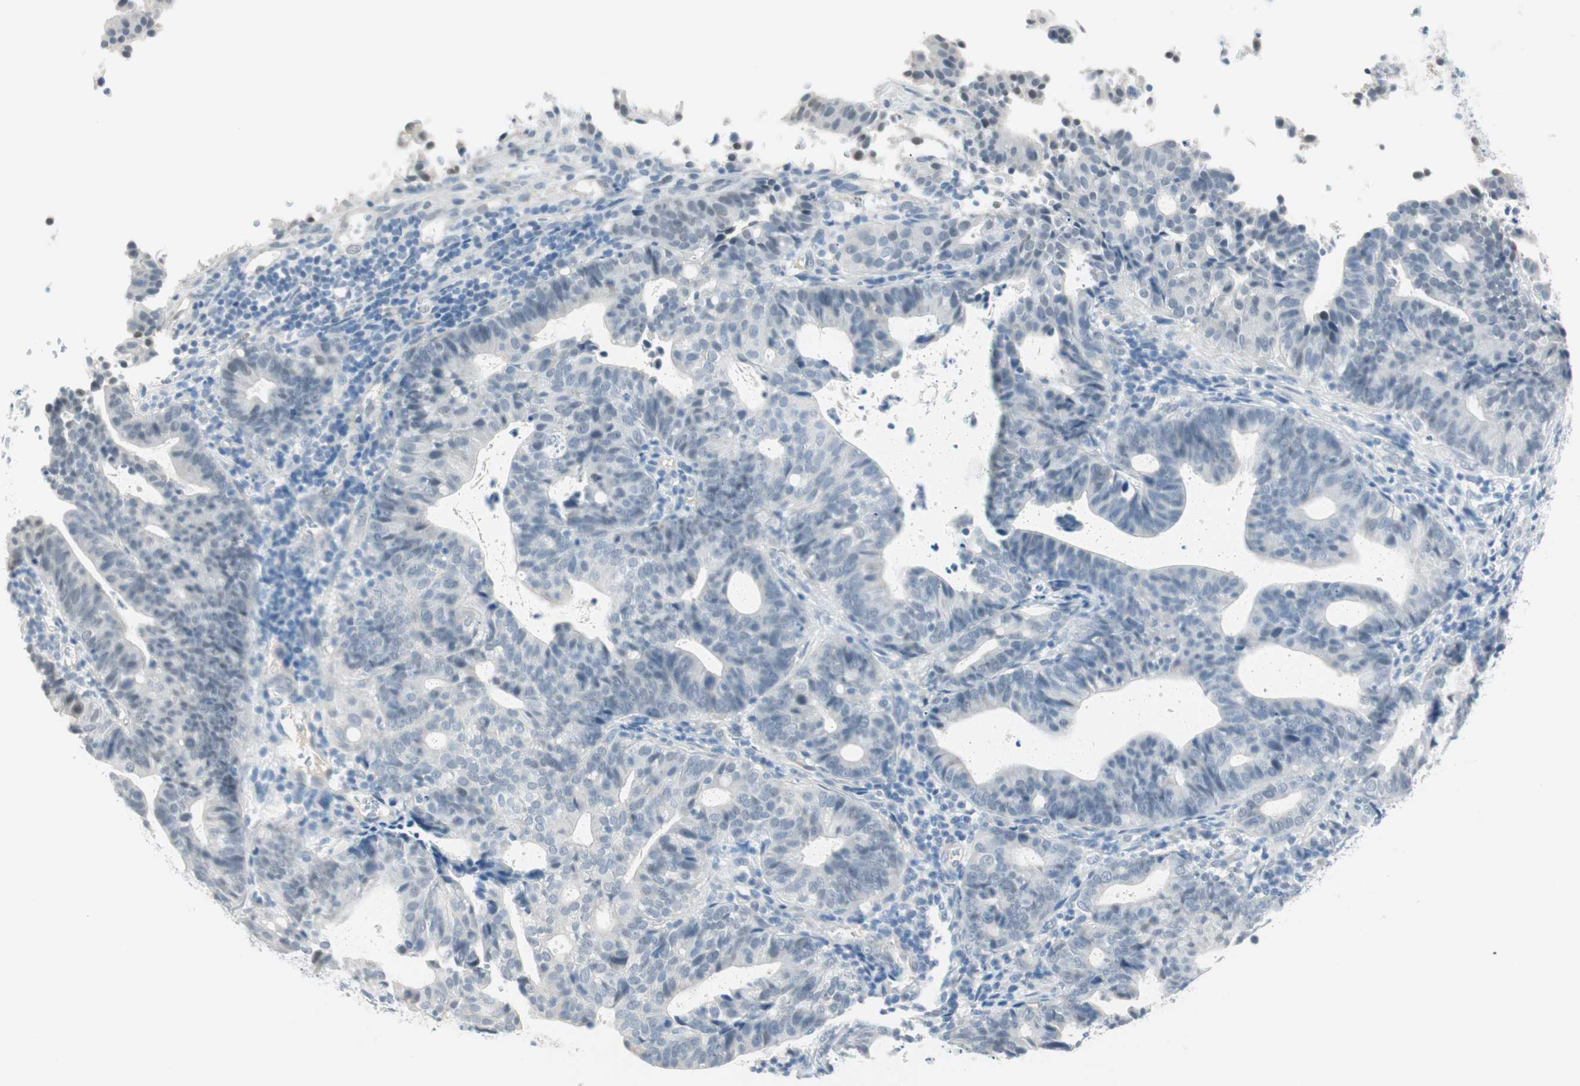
{"staining": {"intensity": "negative", "quantity": "none", "location": "none"}, "tissue": "endometrial cancer", "cell_type": "Tumor cells", "image_type": "cancer", "snomed": [{"axis": "morphology", "description": "Adenocarcinoma, NOS"}, {"axis": "topography", "description": "Uterus"}], "caption": "Immunohistochemical staining of adenocarcinoma (endometrial) reveals no significant expression in tumor cells.", "gene": "MLLT10", "patient": {"sex": "female", "age": 83}}